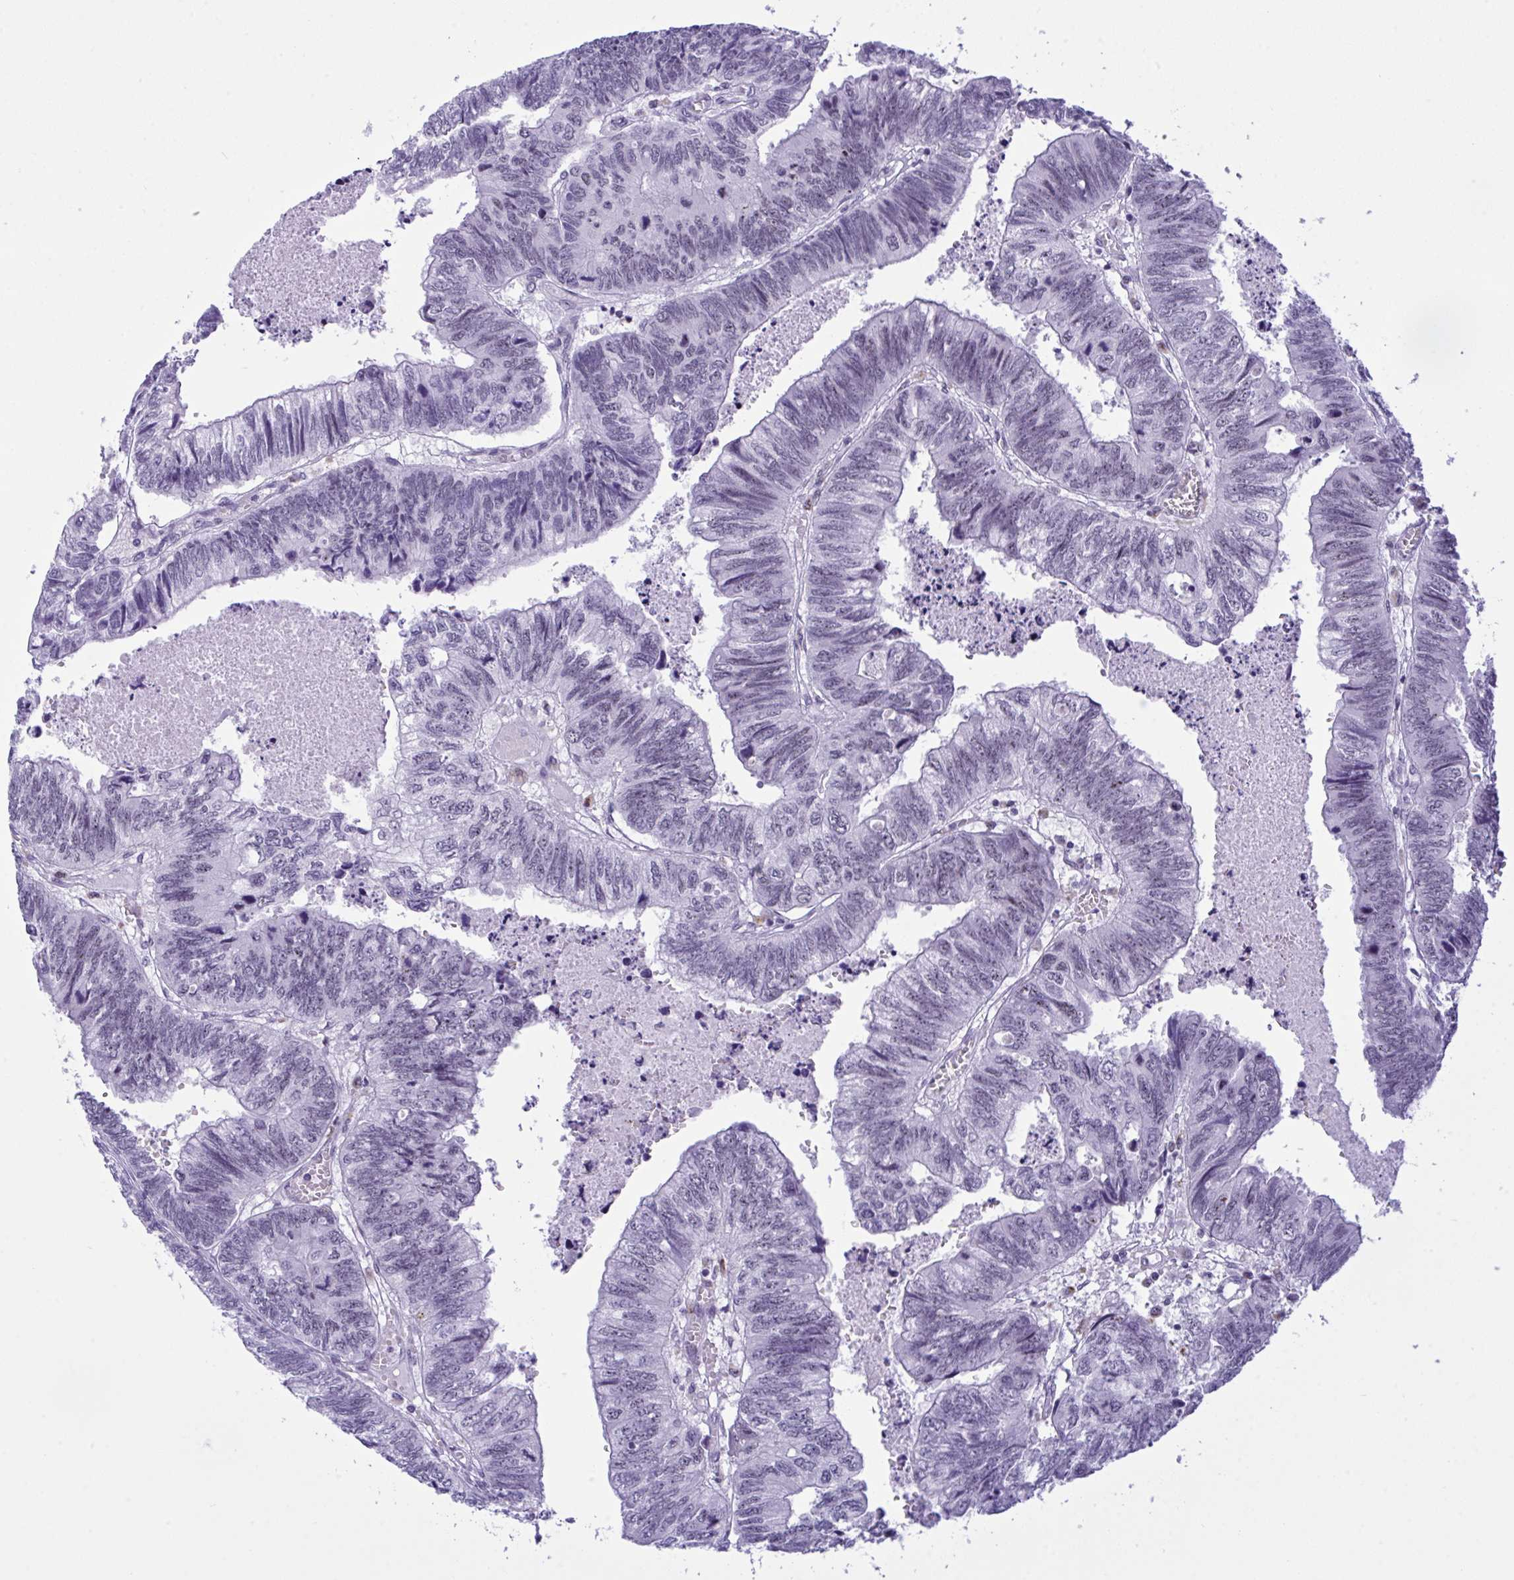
{"staining": {"intensity": "negative", "quantity": "none", "location": "none"}, "tissue": "colorectal cancer", "cell_type": "Tumor cells", "image_type": "cancer", "snomed": [{"axis": "morphology", "description": "Adenocarcinoma, NOS"}, {"axis": "topography", "description": "Colon"}], "caption": "Colorectal adenocarcinoma was stained to show a protein in brown. There is no significant positivity in tumor cells.", "gene": "ELN", "patient": {"sex": "male", "age": 62}}